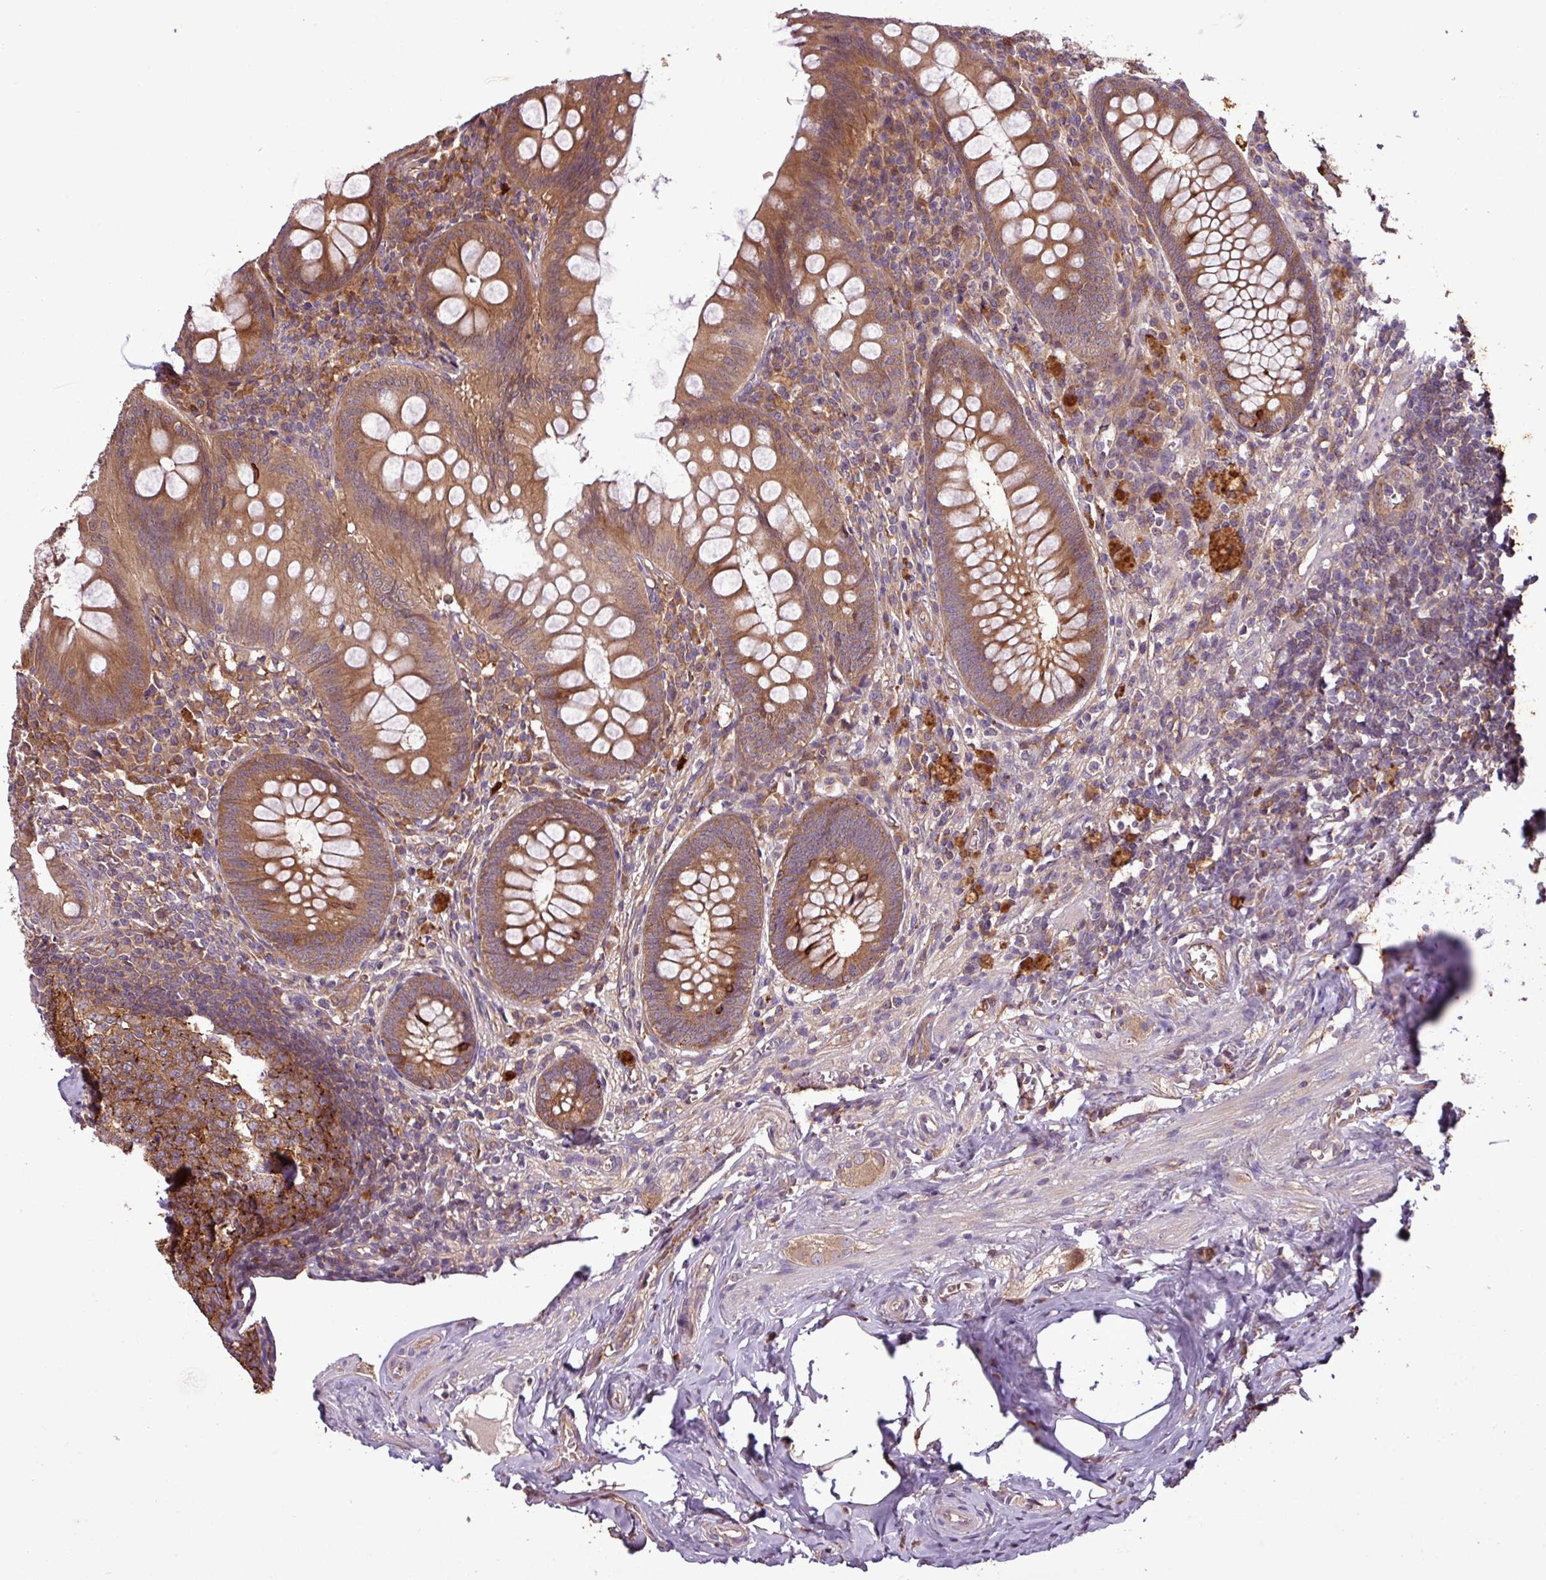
{"staining": {"intensity": "moderate", "quantity": ">75%", "location": "cytoplasmic/membranous"}, "tissue": "appendix", "cell_type": "Glandular cells", "image_type": "normal", "snomed": [{"axis": "morphology", "description": "Normal tissue, NOS"}, {"axis": "topography", "description": "Appendix"}], "caption": "Human appendix stained for a protein (brown) demonstrates moderate cytoplasmic/membranous positive positivity in approximately >75% of glandular cells.", "gene": "SIRPB2", "patient": {"sex": "male", "age": 56}}